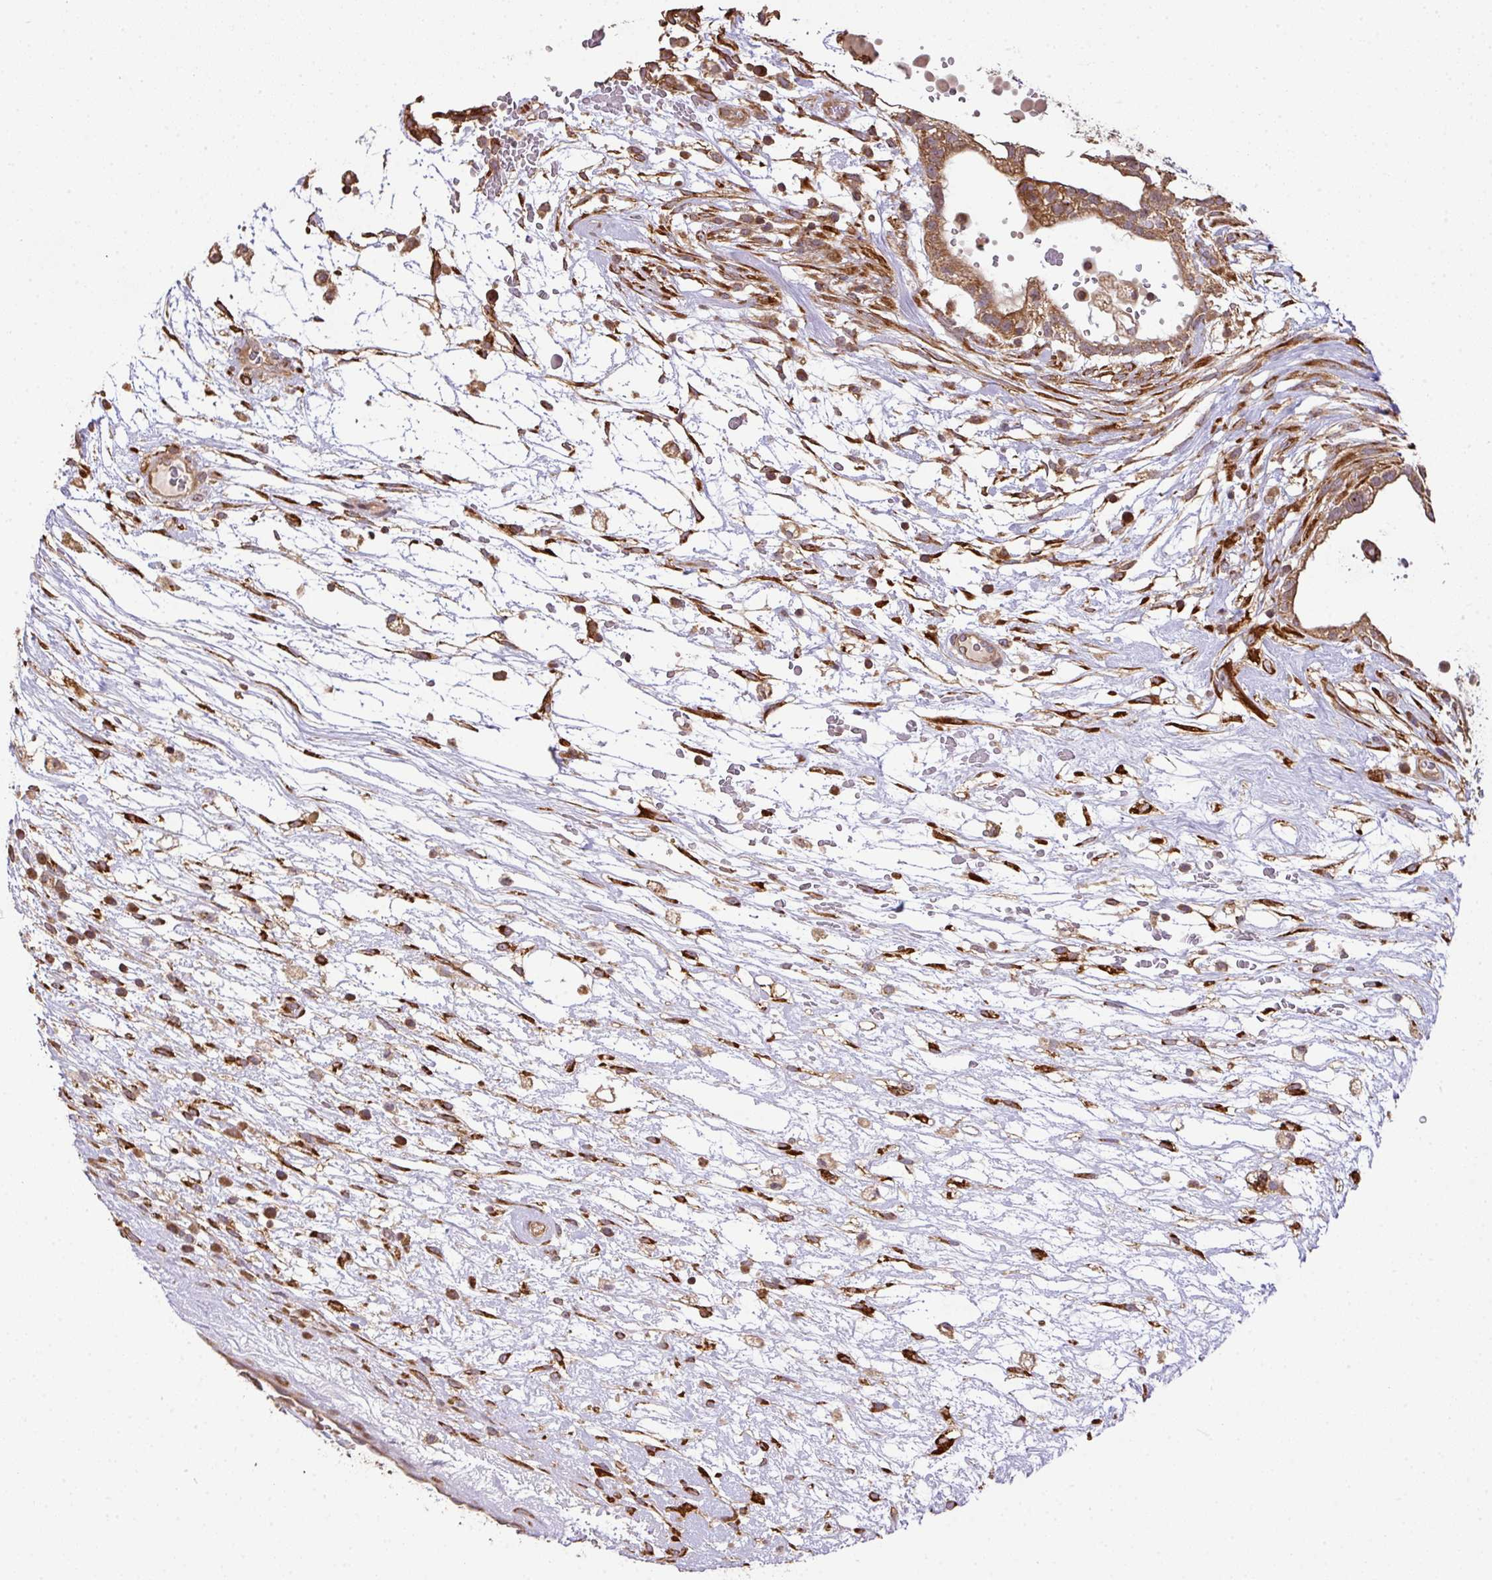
{"staining": {"intensity": "moderate", "quantity": ">75%", "location": "cytoplasmic/membranous"}, "tissue": "testis cancer", "cell_type": "Tumor cells", "image_type": "cancer", "snomed": [{"axis": "morphology", "description": "Carcinoma, Embryonal, NOS"}, {"axis": "topography", "description": "Testis"}], "caption": "A photomicrograph of embryonal carcinoma (testis) stained for a protein shows moderate cytoplasmic/membranous brown staining in tumor cells.", "gene": "VENTX", "patient": {"sex": "male", "age": 32}}